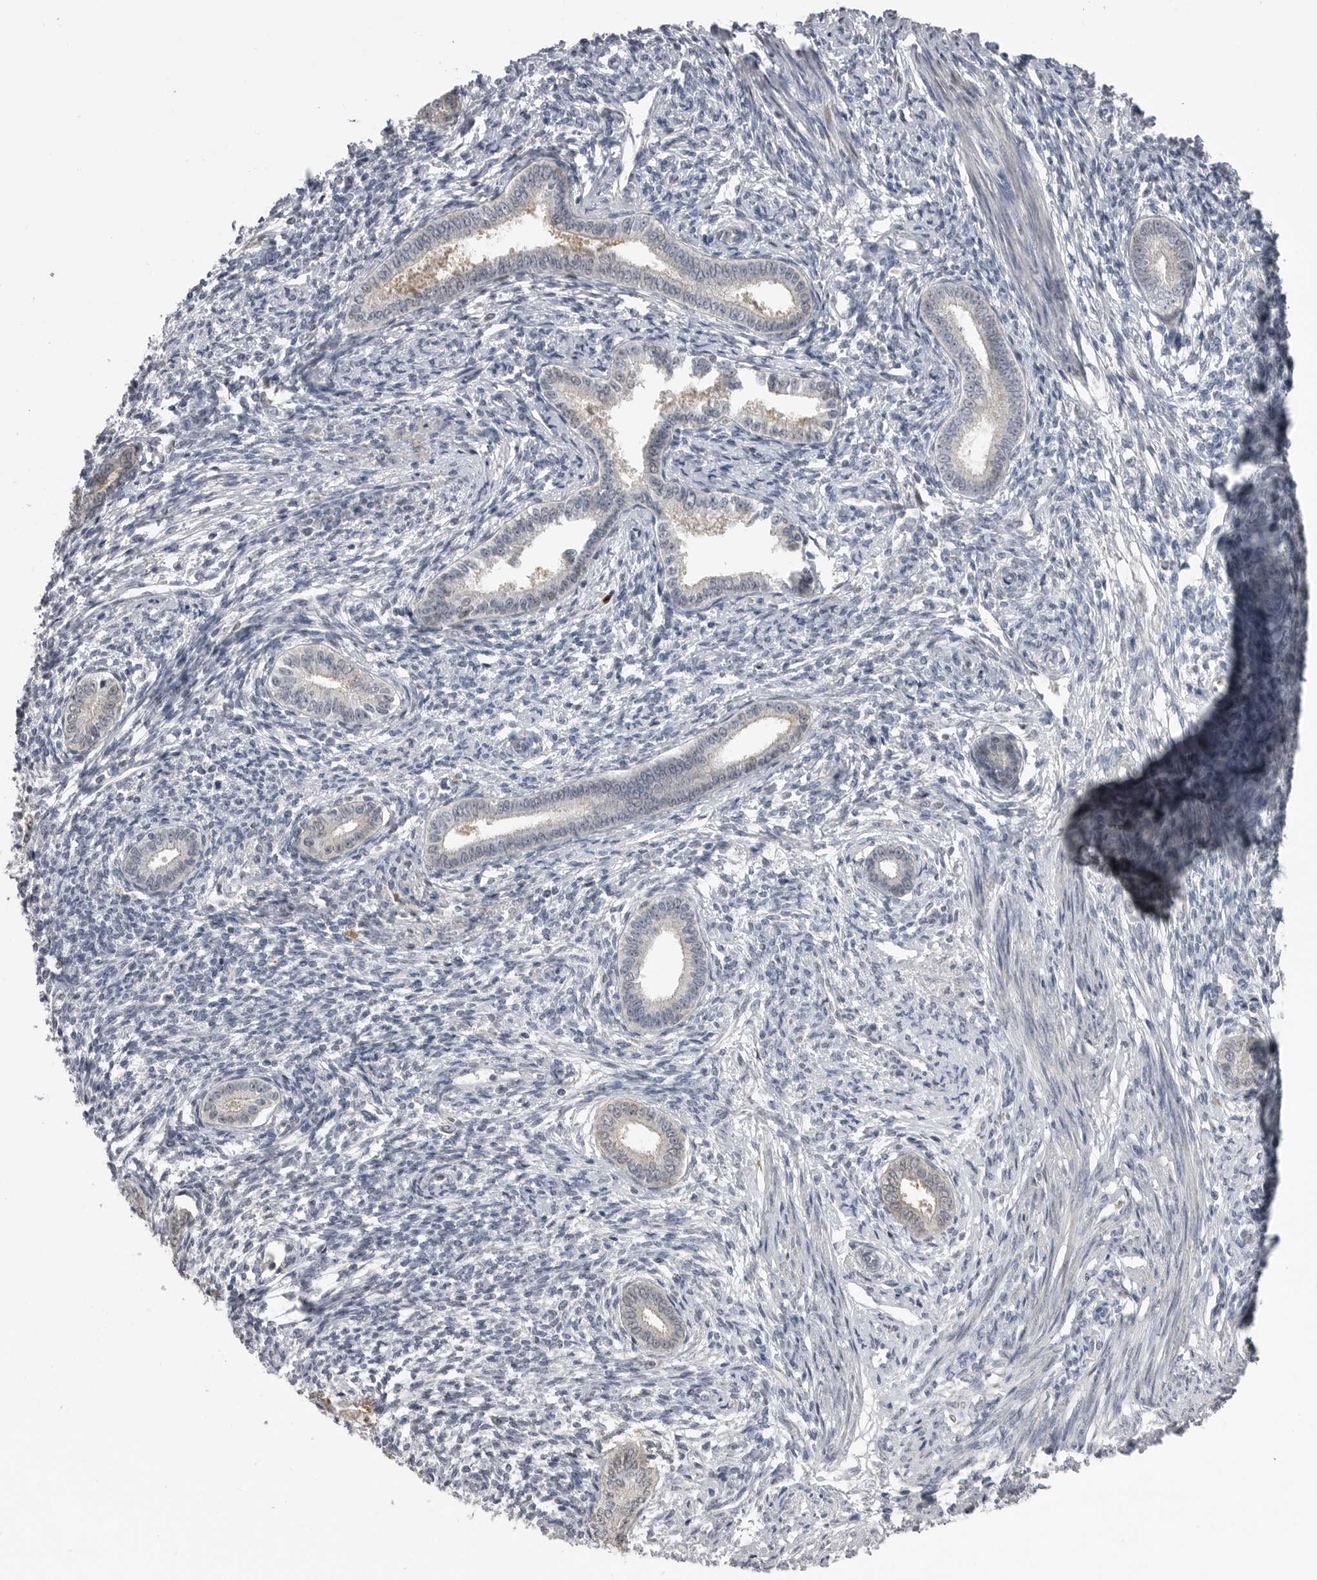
{"staining": {"intensity": "weak", "quantity": "25%-75%", "location": "nuclear"}, "tissue": "endometrium", "cell_type": "Cells in endometrial stroma", "image_type": "normal", "snomed": [{"axis": "morphology", "description": "Normal tissue, NOS"}, {"axis": "topography", "description": "Endometrium"}], "caption": "Immunohistochemistry (IHC) histopathology image of unremarkable human endometrium stained for a protein (brown), which demonstrates low levels of weak nuclear staining in approximately 25%-75% of cells in endometrial stroma.", "gene": "PLEKHF1", "patient": {"sex": "female", "age": 56}}